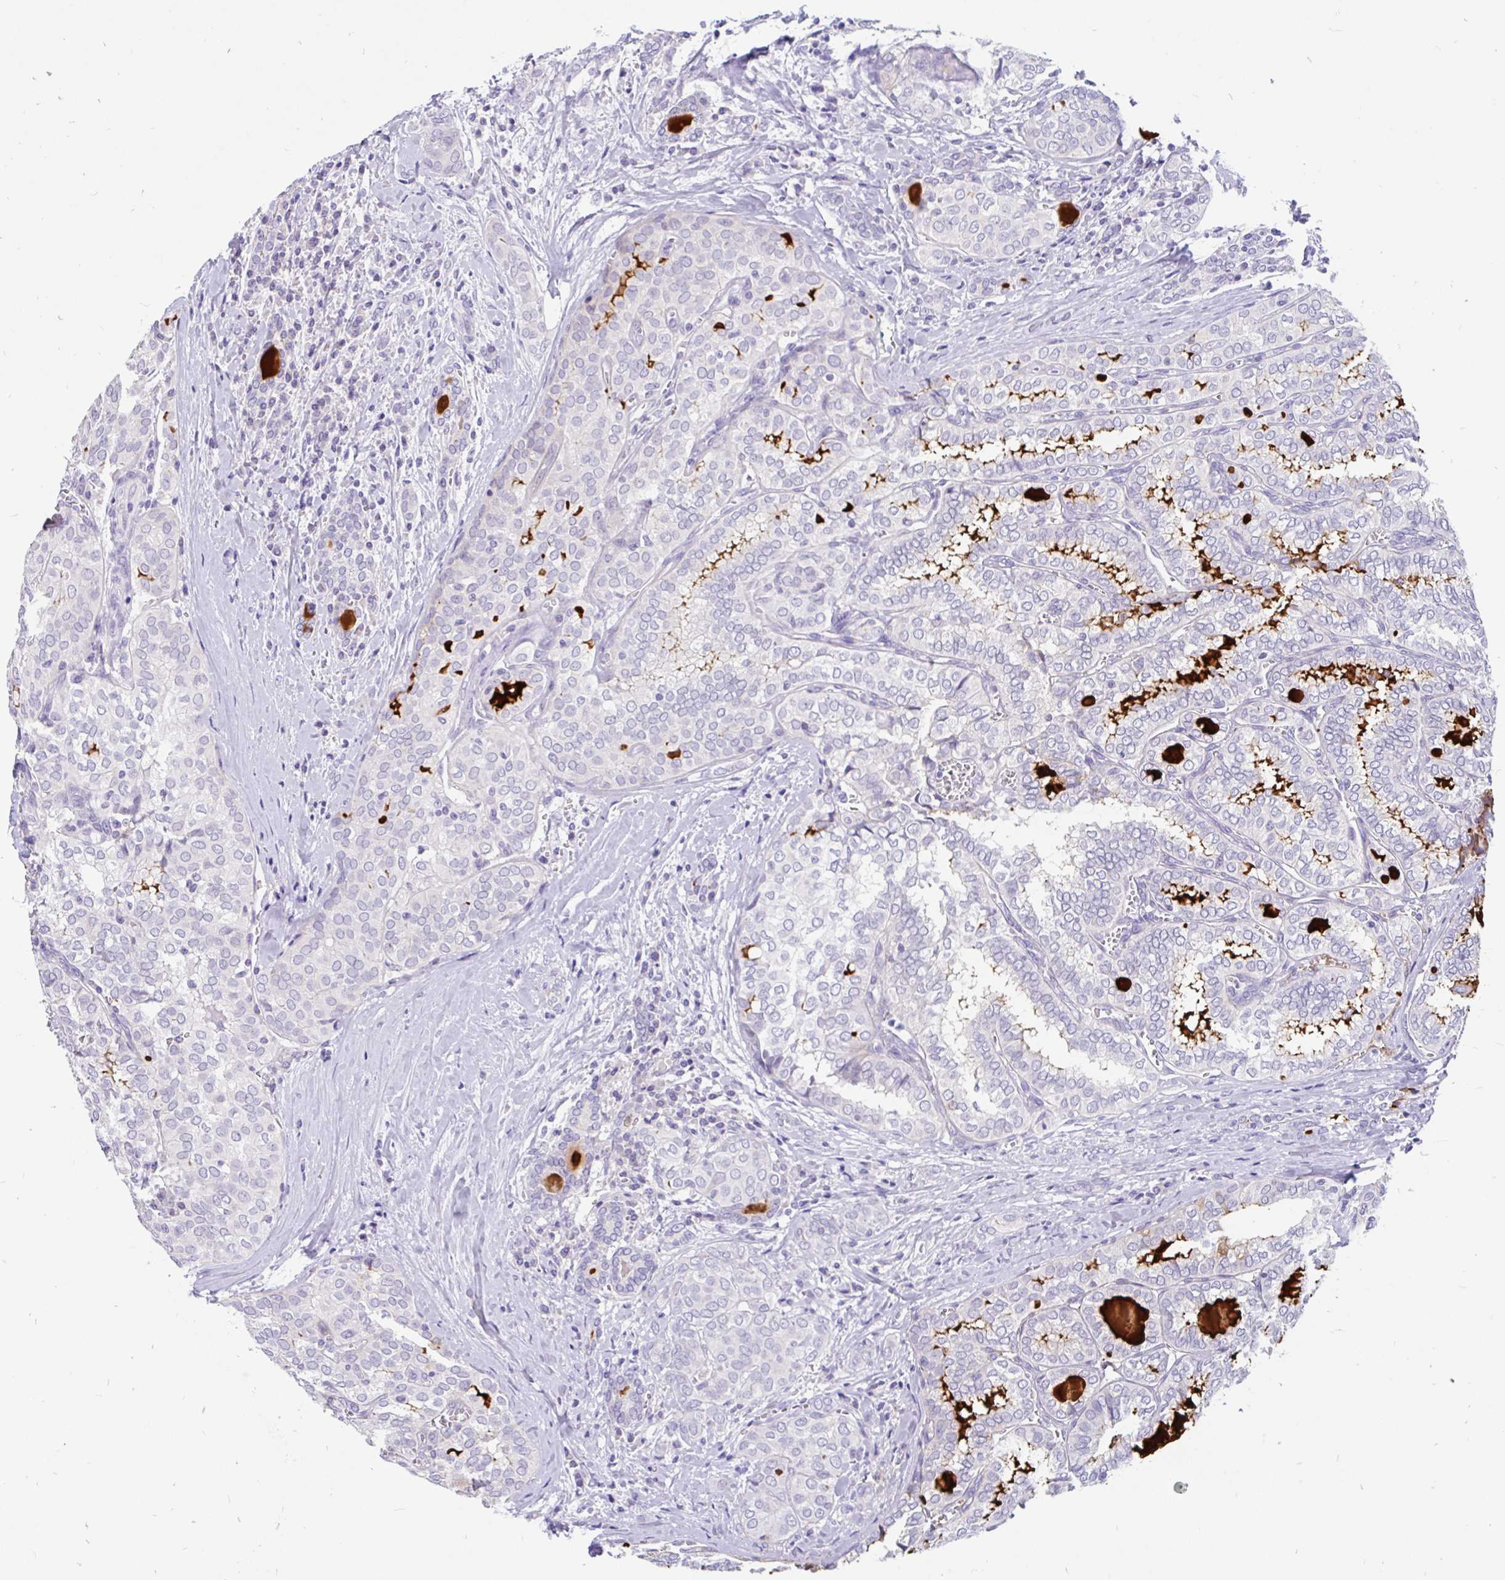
{"staining": {"intensity": "negative", "quantity": "none", "location": "none"}, "tissue": "thyroid cancer", "cell_type": "Tumor cells", "image_type": "cancer", "snomed": [{"axis": "morphology", "description": "Papillary adenocarcinoma, NOS"}, {"axis": "topography", "description": "Thyroid gland"}], "caption": "This is an immunohistochemistry (IHC) micrograph of thyroid cancer (papillary adenocarcinoma). There is no staining in tumor cells.", "gene": "KIAA2013", "patient": {"sex": "female", "age": 30}}